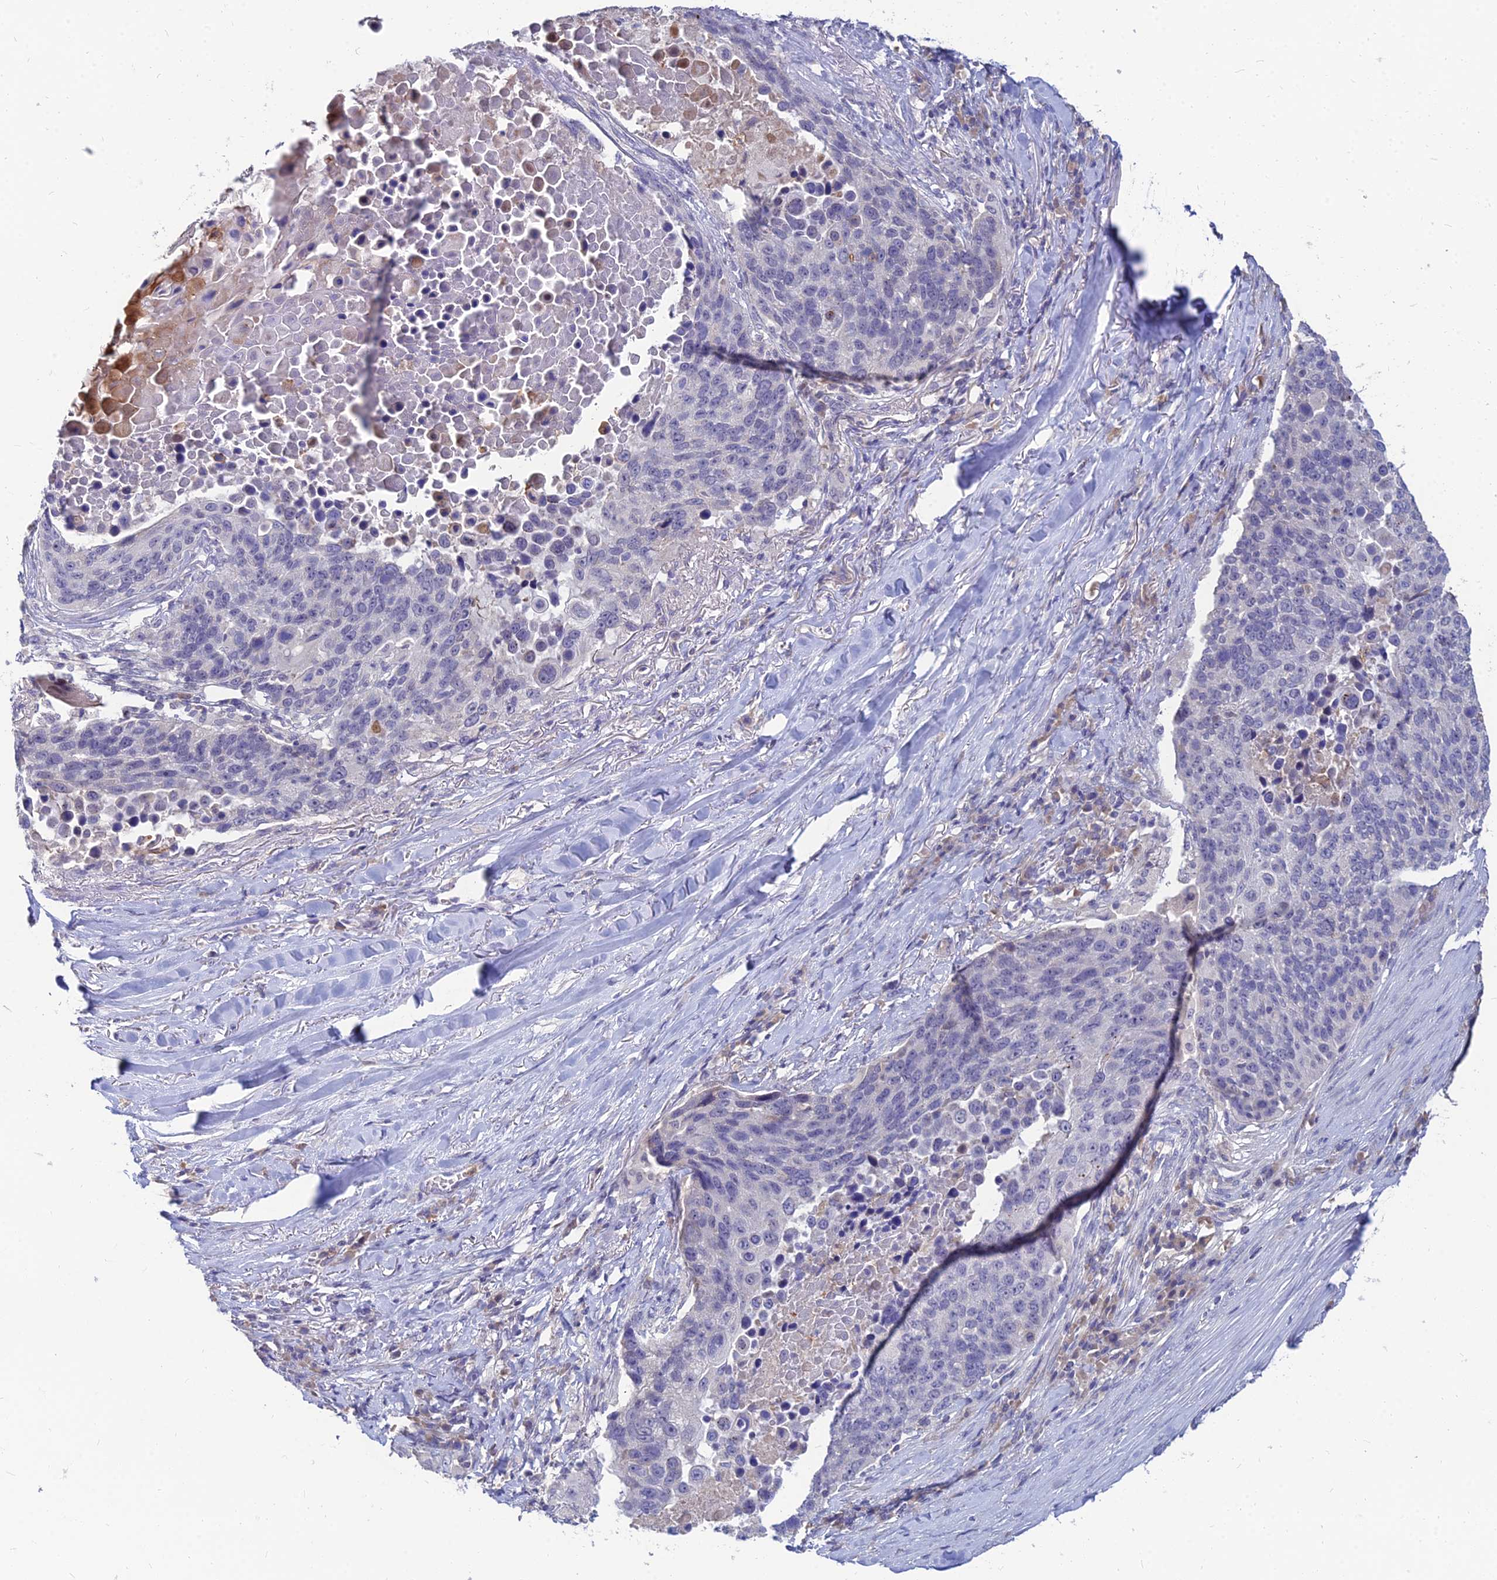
{"staining": {"intensity": "negative", "quantity": "none", "location": "none"}, "tissue": "lung cancer", "cell_type": "Tumor cells", "image_type": "cancer", "snomed": [{"axis": "morphology", "description": "Normal tissue, NOS"}, {"axis": "morphology", "description": "Squamous cell carcinoma, NOS"}, {"axis": "topography", "description": "Lymph node"}, {"axis": "topography", "description": "Lung"}], "caption": "The micrograph demonstrates no significant staining in tumor cells of squamous cell carcinoma (lung).", "gene": "GOLGA6D", "patient": {"sex": "male", "age": 66}}